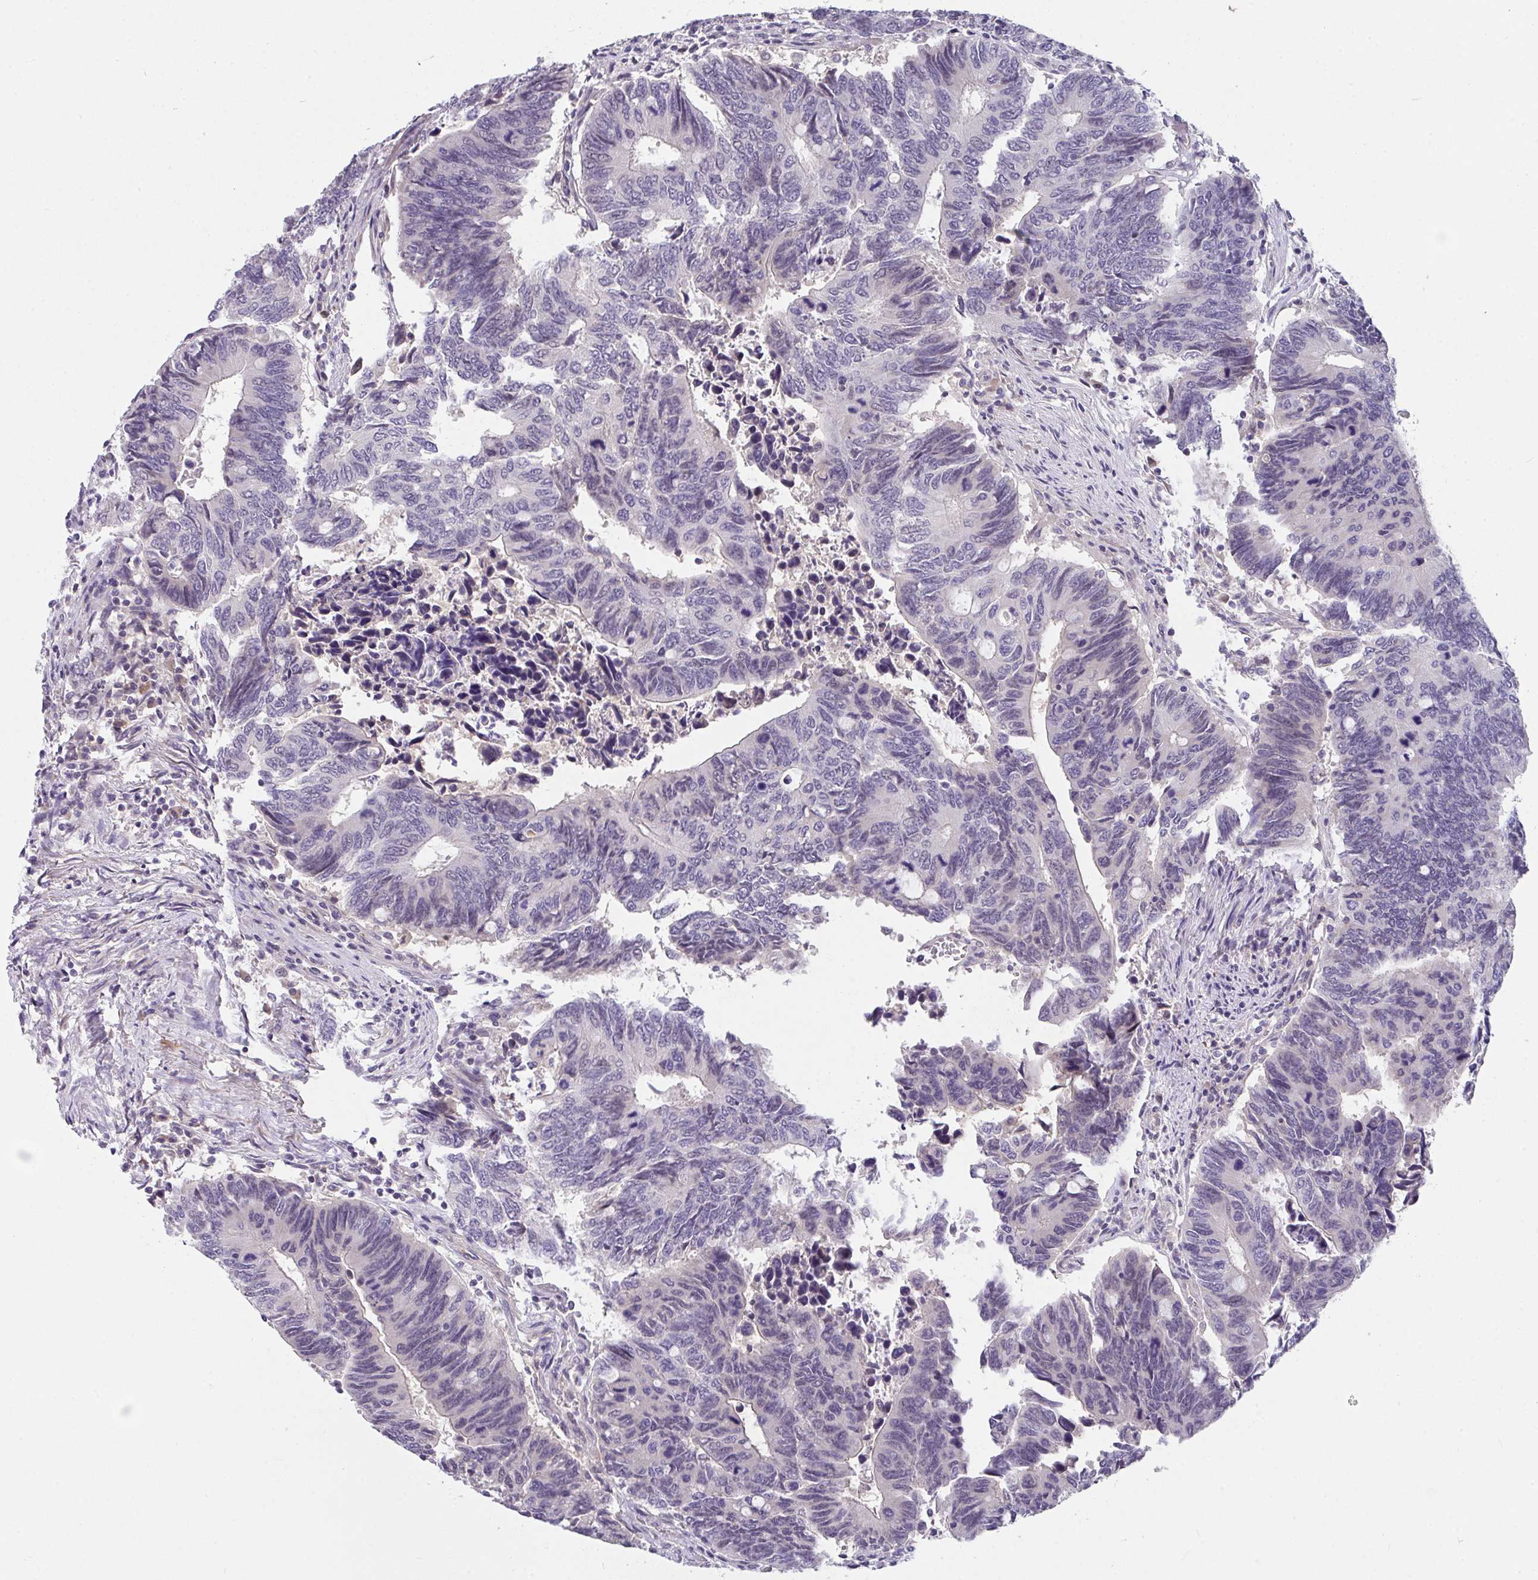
{"staining": {"intensity": "negative", "quantity": "none", "location": "none"}, "tissue": "colorectal cancer", "cell_type": "Tumor cells", "image_type": "cancer", "snomed": [{"axis": "morphology", "description": "Adenocarcinoma, NOS"}, {"axis": "topography", "description": "Colon"}], "caption": "Immunohistochemistry (IHC) photomicrograph of adenocarcinoma (colorectal) stained for a protein (brown), which reveals no staining in tumor cells. Brightfield microscopy of immunohistochemistry stained with DAB (brown) and hematoxylin (blue), captured at high magnification.", "gene": "GLTPD2", "patient": {"sex": "male", "age": 87}}